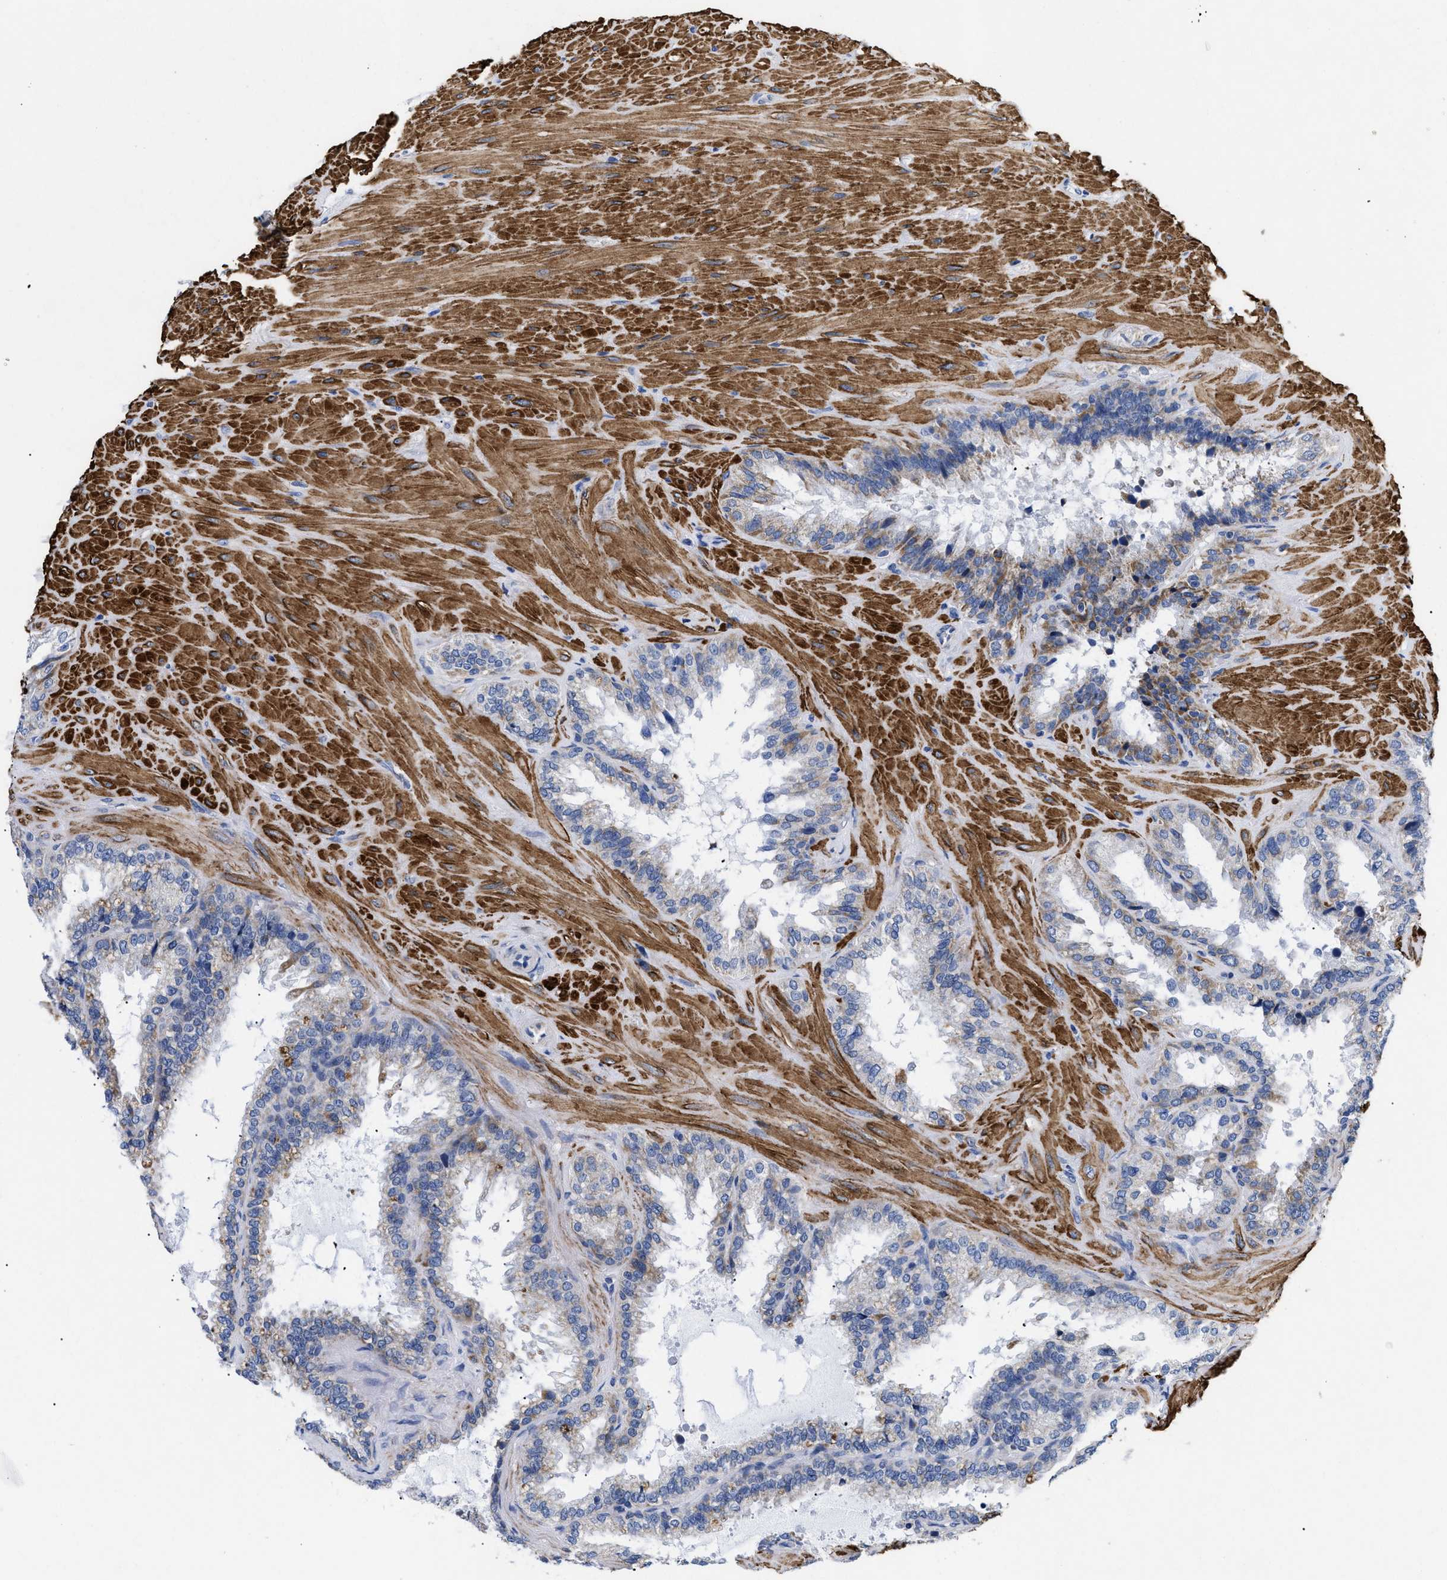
{"staining": {"intensity": "weak", "quantity": "<25%", "location": "cytoplasmic/membranous"}, "tissue": "seminal vesicle", "cell_type": "Glandular cells", "image_type": "normal", "snomed": [{"axis": "morphology", "description": "Normal tissue, NOS"}, {"axis": "topography", "description": "Seminal veicle"}], "caption": "This is an immunohistochemistry (IHC) photomicrograph of normal human seminal vesicle. There is no expression in glandular cells.", "gene": "GPR149", "patient": {"sex": "male", "age": 46}}